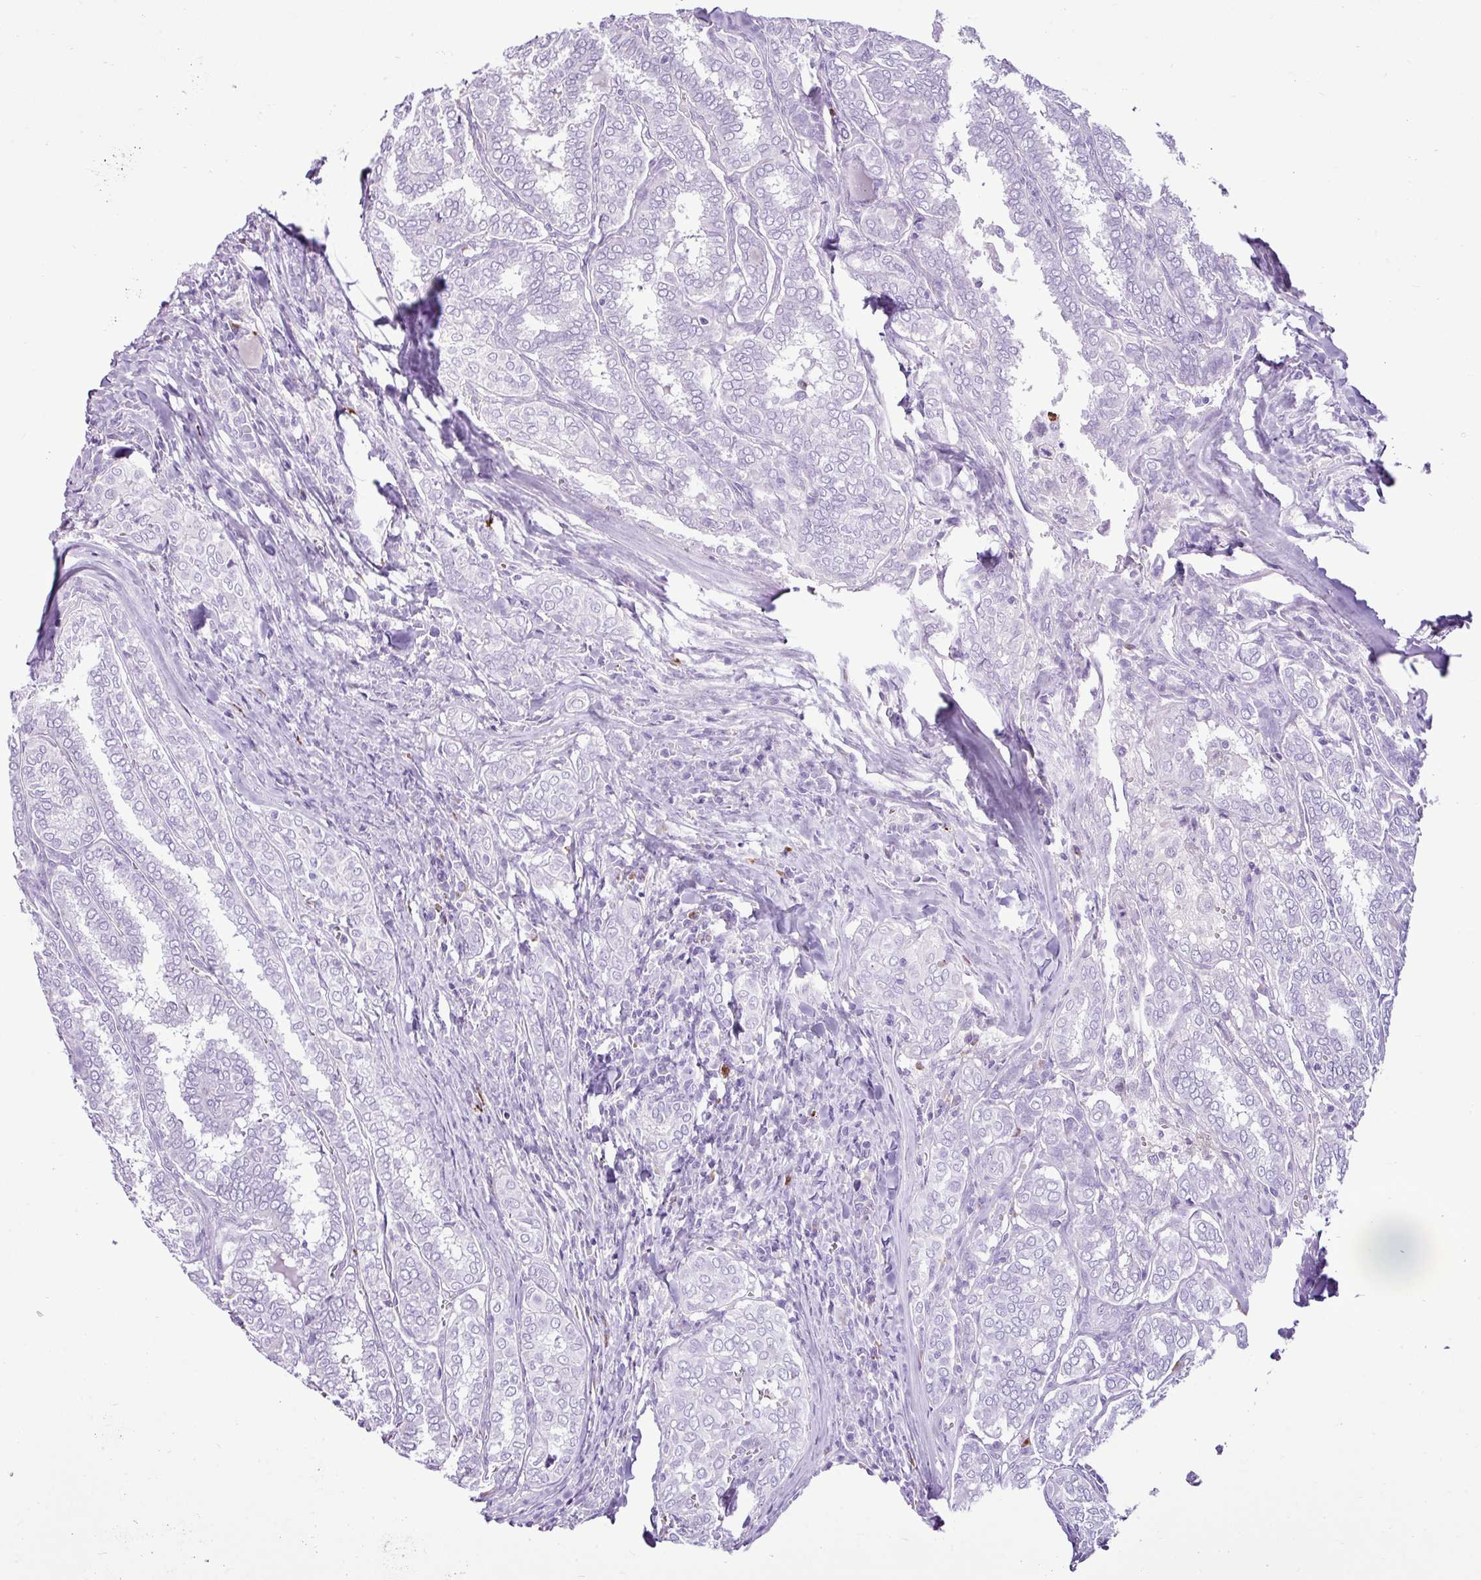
{"staining": {"intensity": "negative", "quantity": "none", "location": "none"}, "tissue": "thyroid cancer", "cell_type": "Tumor cells", "image_type": "cancer", "snomed": [{"axis": "morphology", "description": "Papillary adenocarcinoma, NOS"}, {"axis": "topography", "description": "Thyroid gland"}], "caption": "This is a histopathology image of immunohistochemistry staining of thyroid cancer (papillary adenocarcinoma), which shows no staining in tumor cells.", "gene": "LILRB4", "patient": {"sex": "female", "age": 30}}